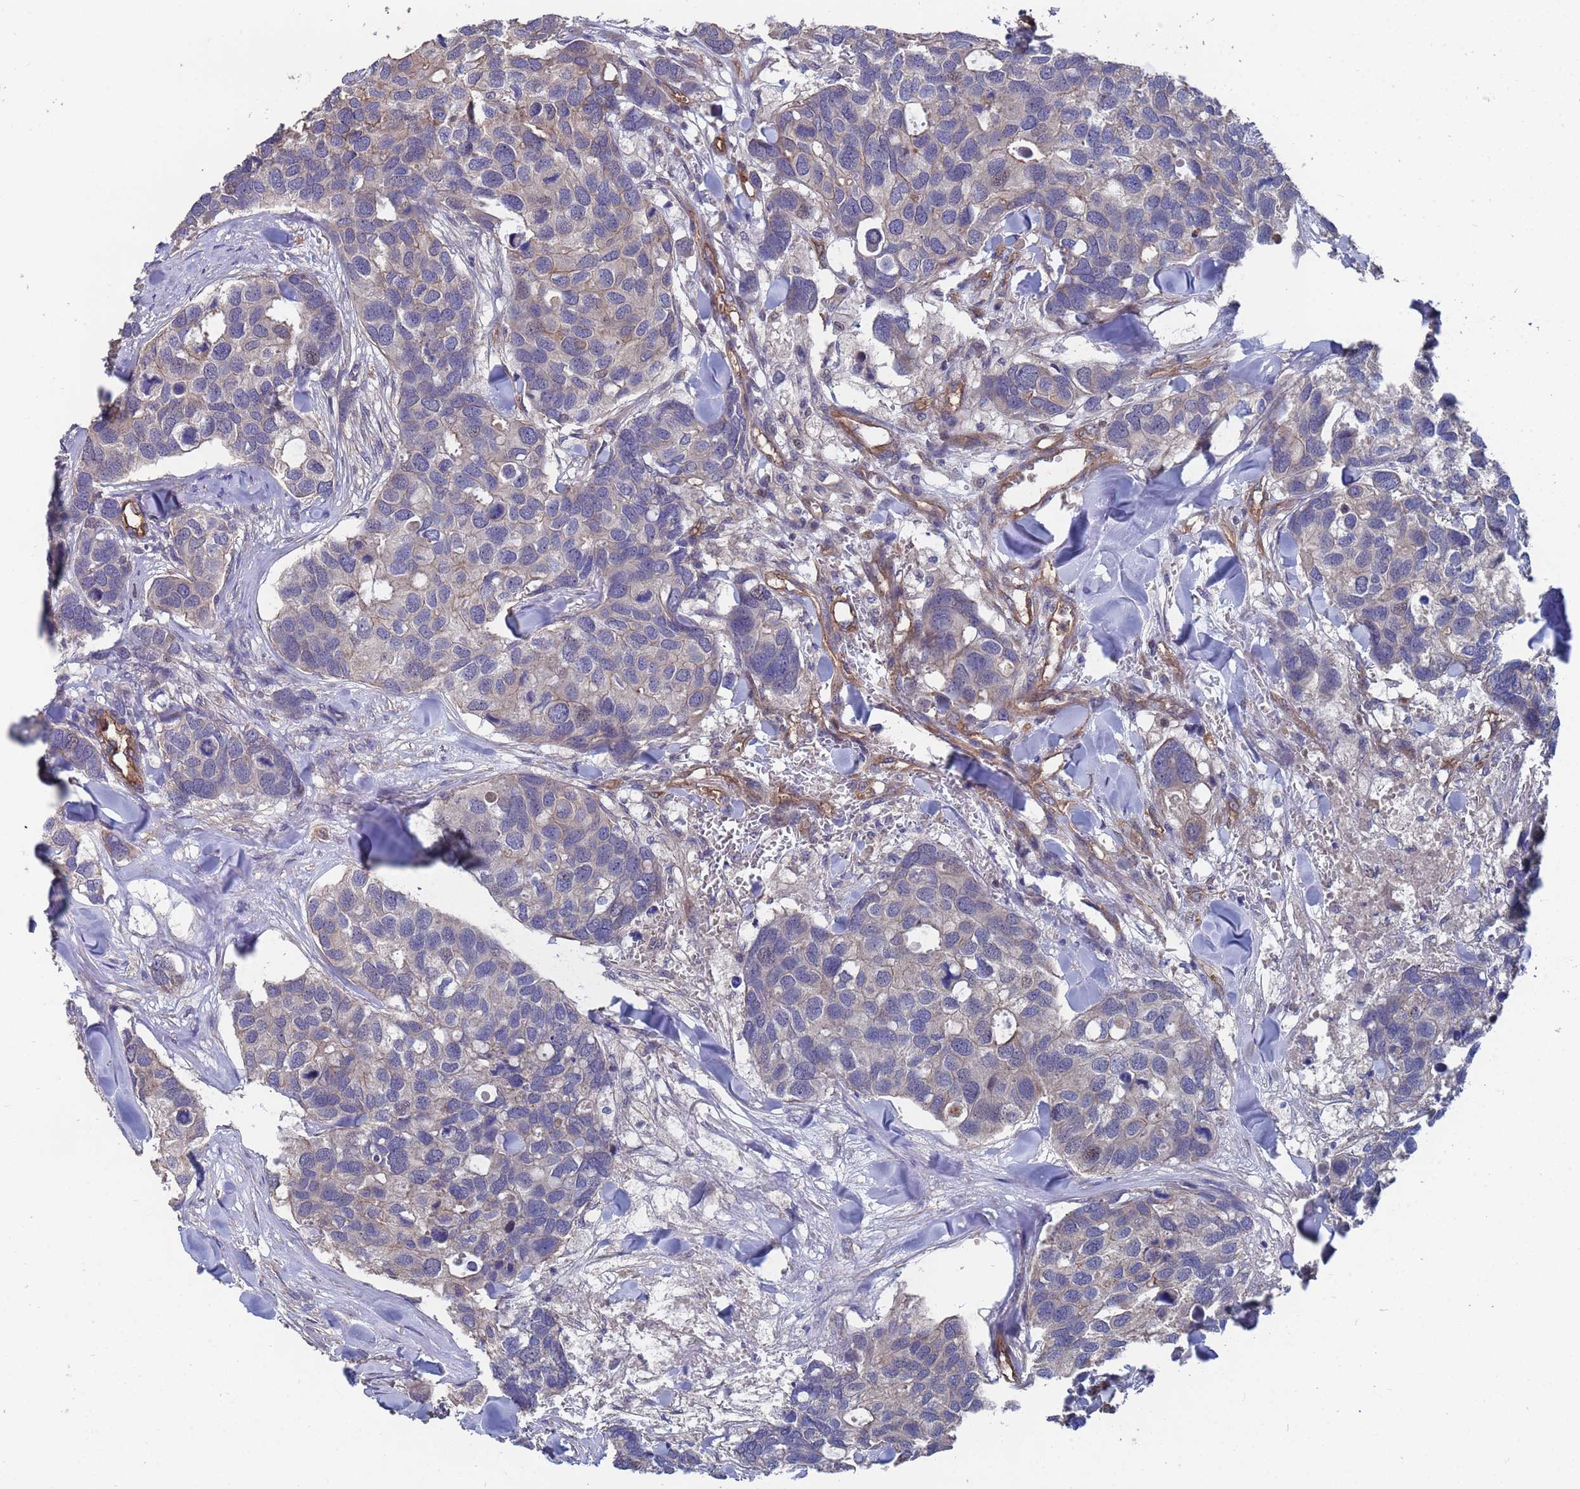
{"staining": {"intensity": "negative", "quantity": "none", "location": "none"}, "tissue": "breast cancer", "cell_type": "Tumor cells", "image_type": "cancer", "snomed": [{"axis": "morphology", "description": "Duct carcinoma"}, {"axis": "topography", "description": "Breast"}], "caption": "Immunohistochemistry (IHC) photomicrograph of intraductal carcinoma (breast) stained for a protein (brown), which exhibits no staining in tumor cells.", "gene": "NDUFAF6", "patient": {"sex": "female", "age": 83}}